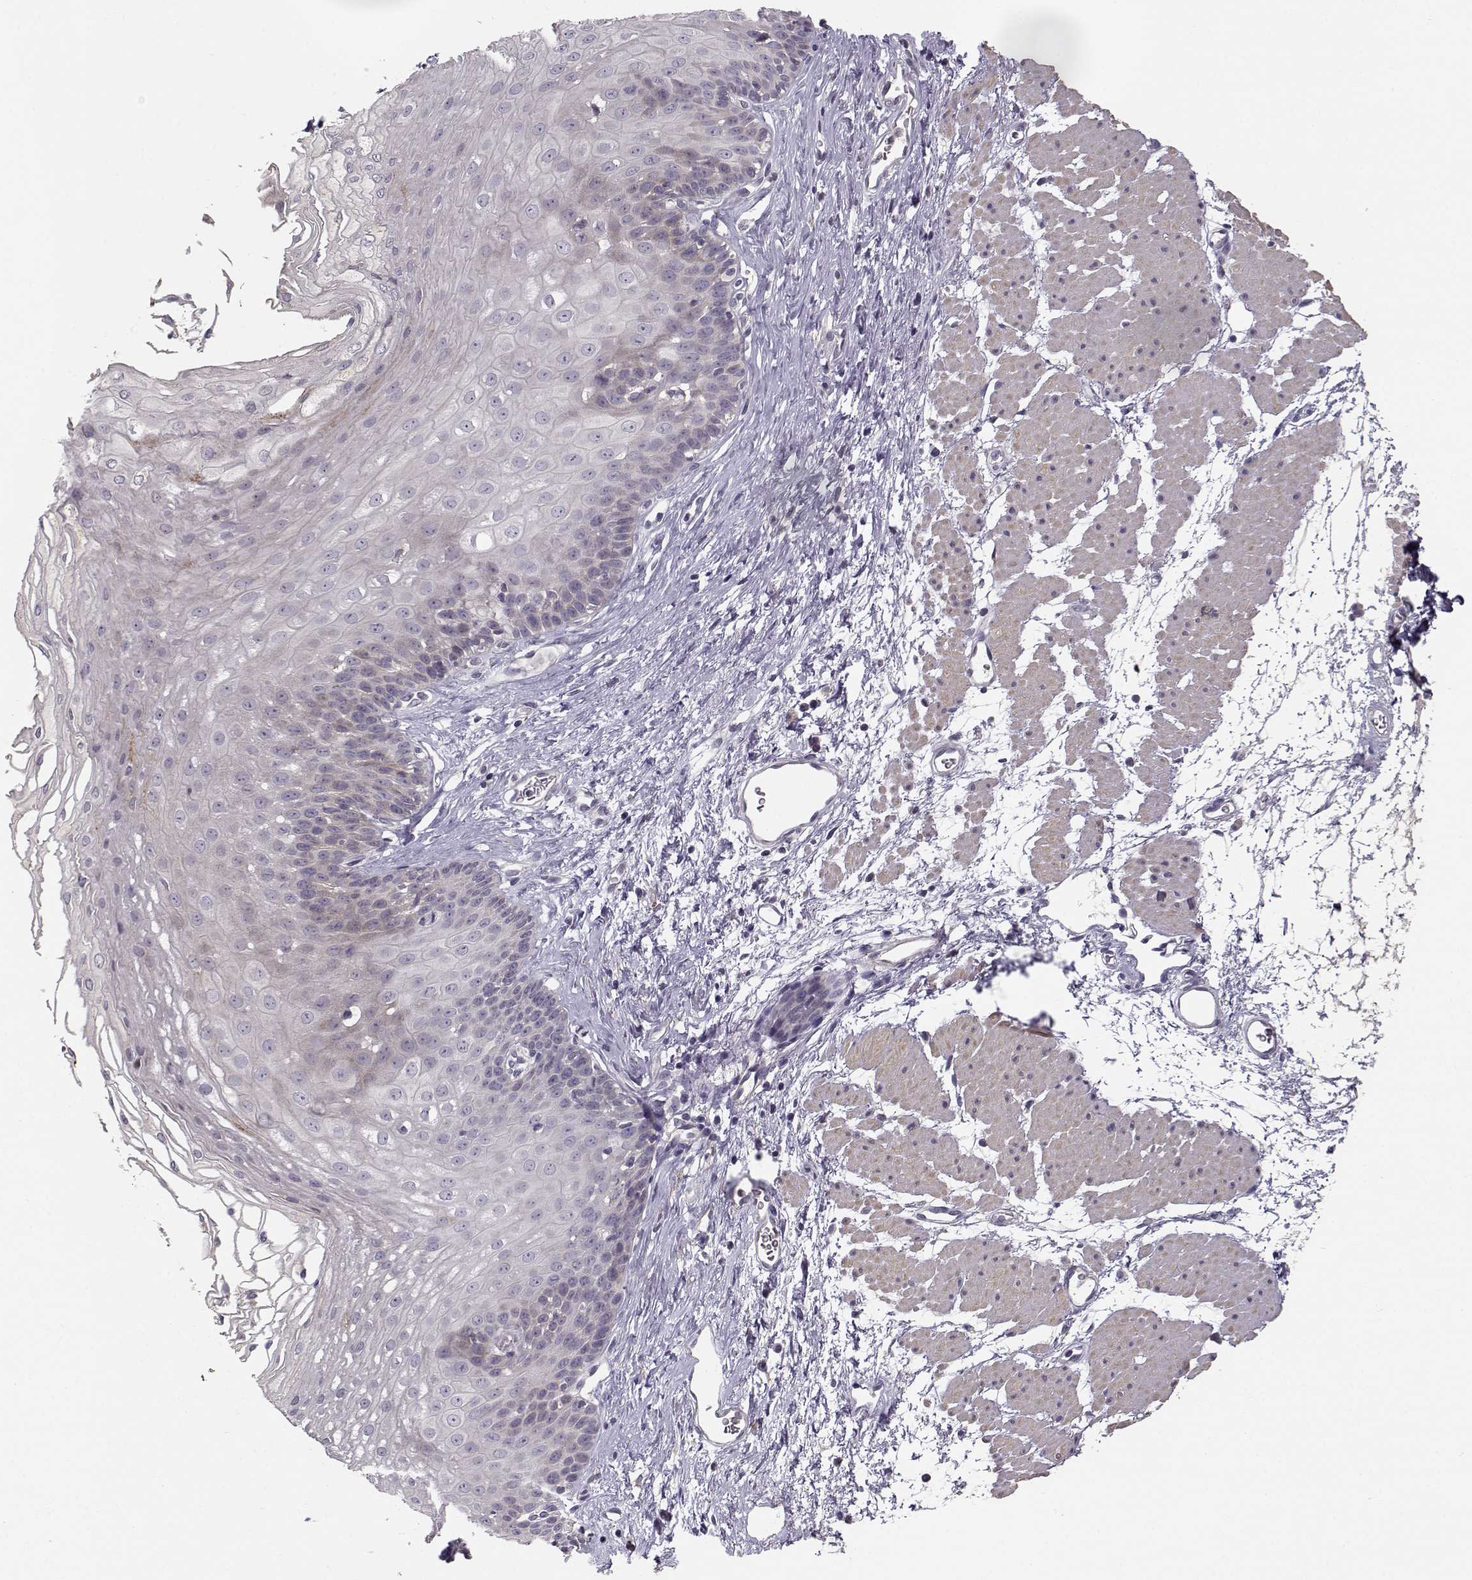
{"staining": {"intensity": "negative", "quantity": "none", "location": "none"}, "tissue": "esophagus", "cell_type": "Squamous epithelial cells", "image_type": "normal", "snomed": [{"axis": "morphology", "description": "Normal tissue, NOS"}, {"axis": "topography", "description": "Esophagus"}], "caption": "The micrograph shows no staining of squamous epithelial cells in benign esophagus.", "gene": "ENTPD8", "patient": {"sex": "female", "age": 62}}